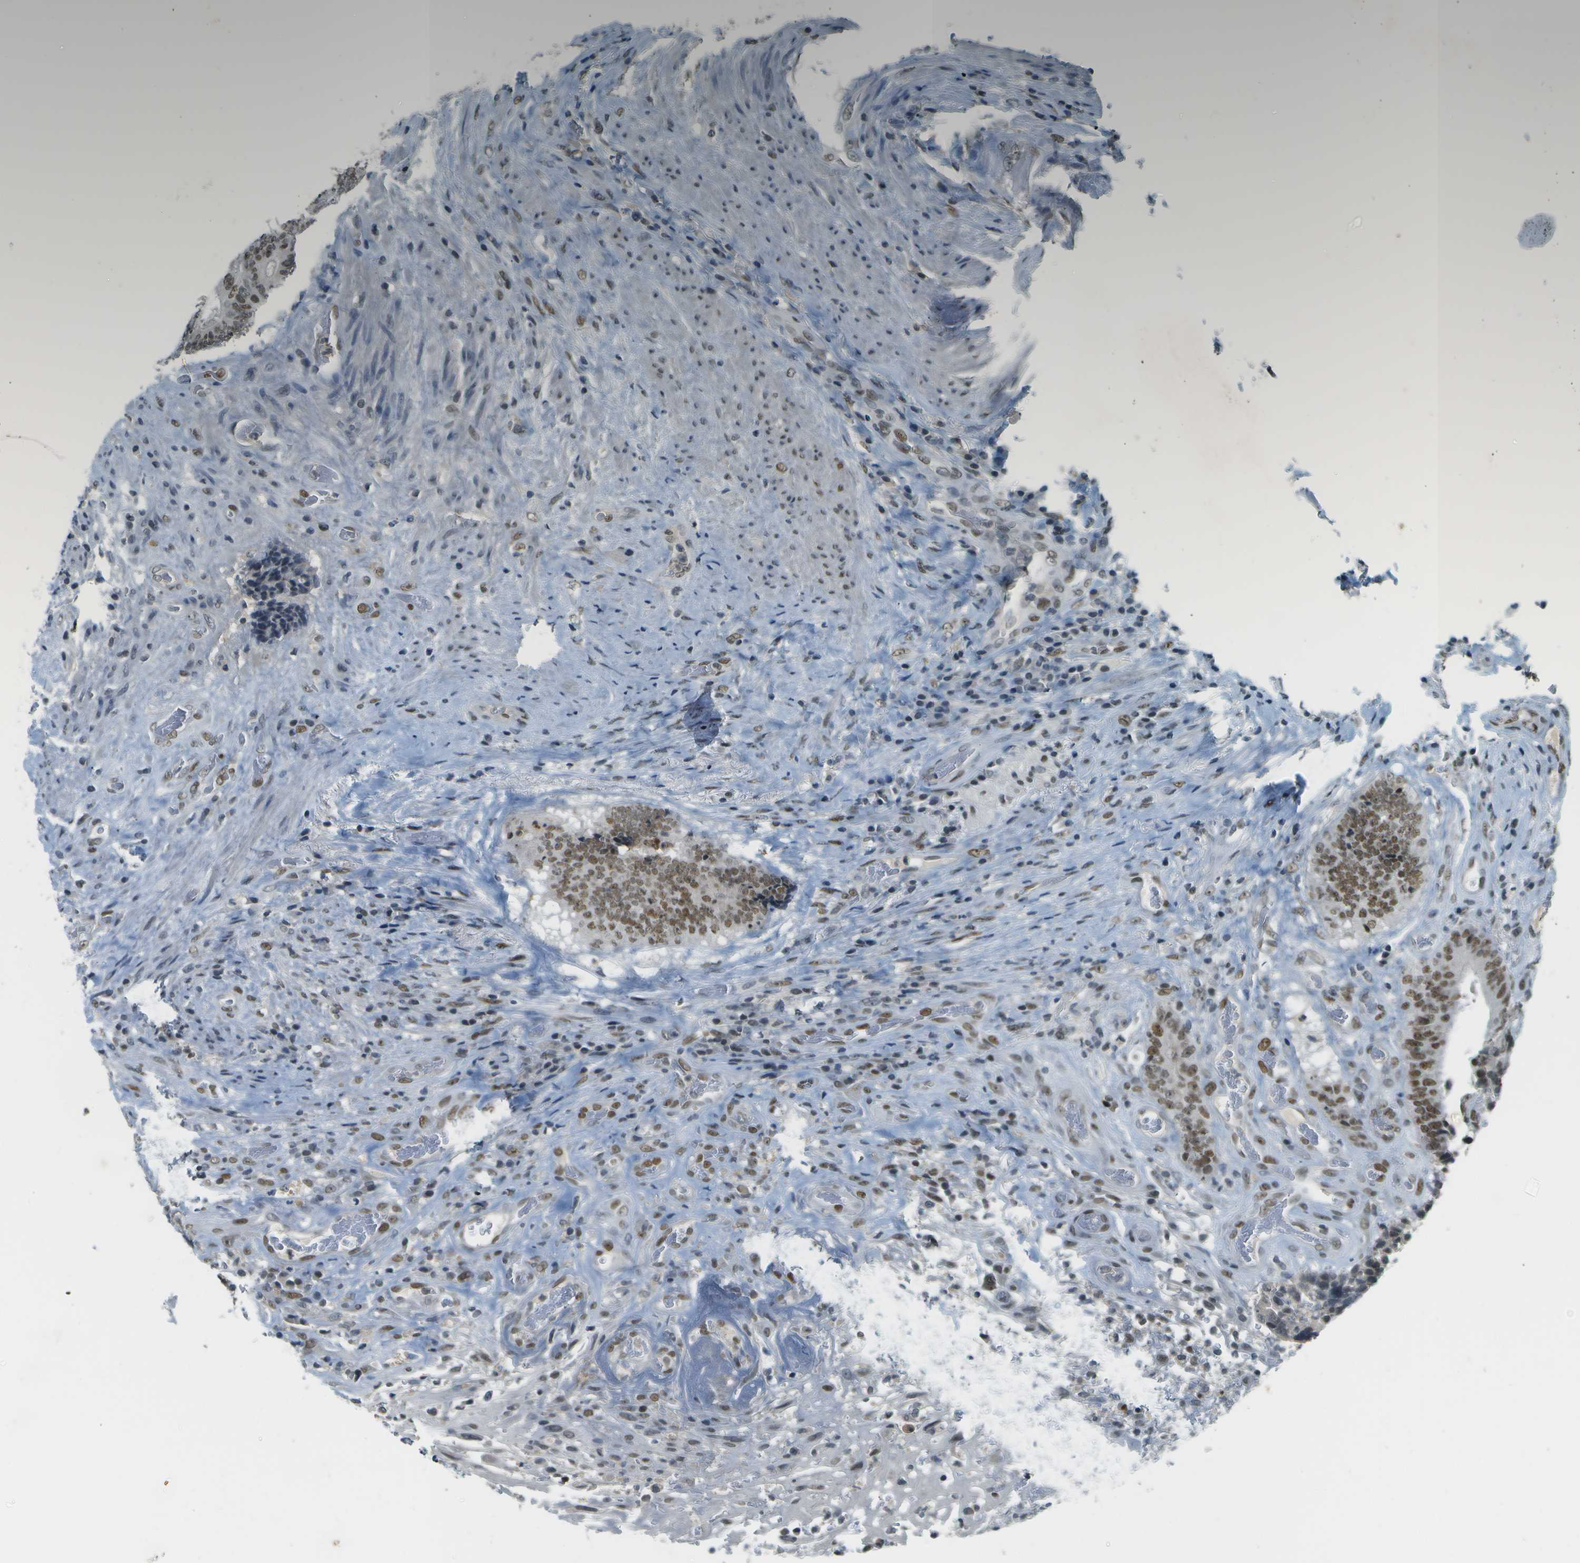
{"staining": {"intensity": "moderate", "quantity": ">75%", "location": "nuclear"}, "tissue": "colorectal cancer", "cell_type": "Tumor cells", "image_type": "cancer", "snomed": [{"axis": "morphology", "description": "Adenocarcinoma, NOS"}, {"axis": "topography", "description": "Rectum"}], "caption": "Human colorectal adenocarcinoma stained with a protein marker exhibits moderate staining in tumor cells.", "gene": "CBX5", "patient": {"sex": "male", "age": 72}}